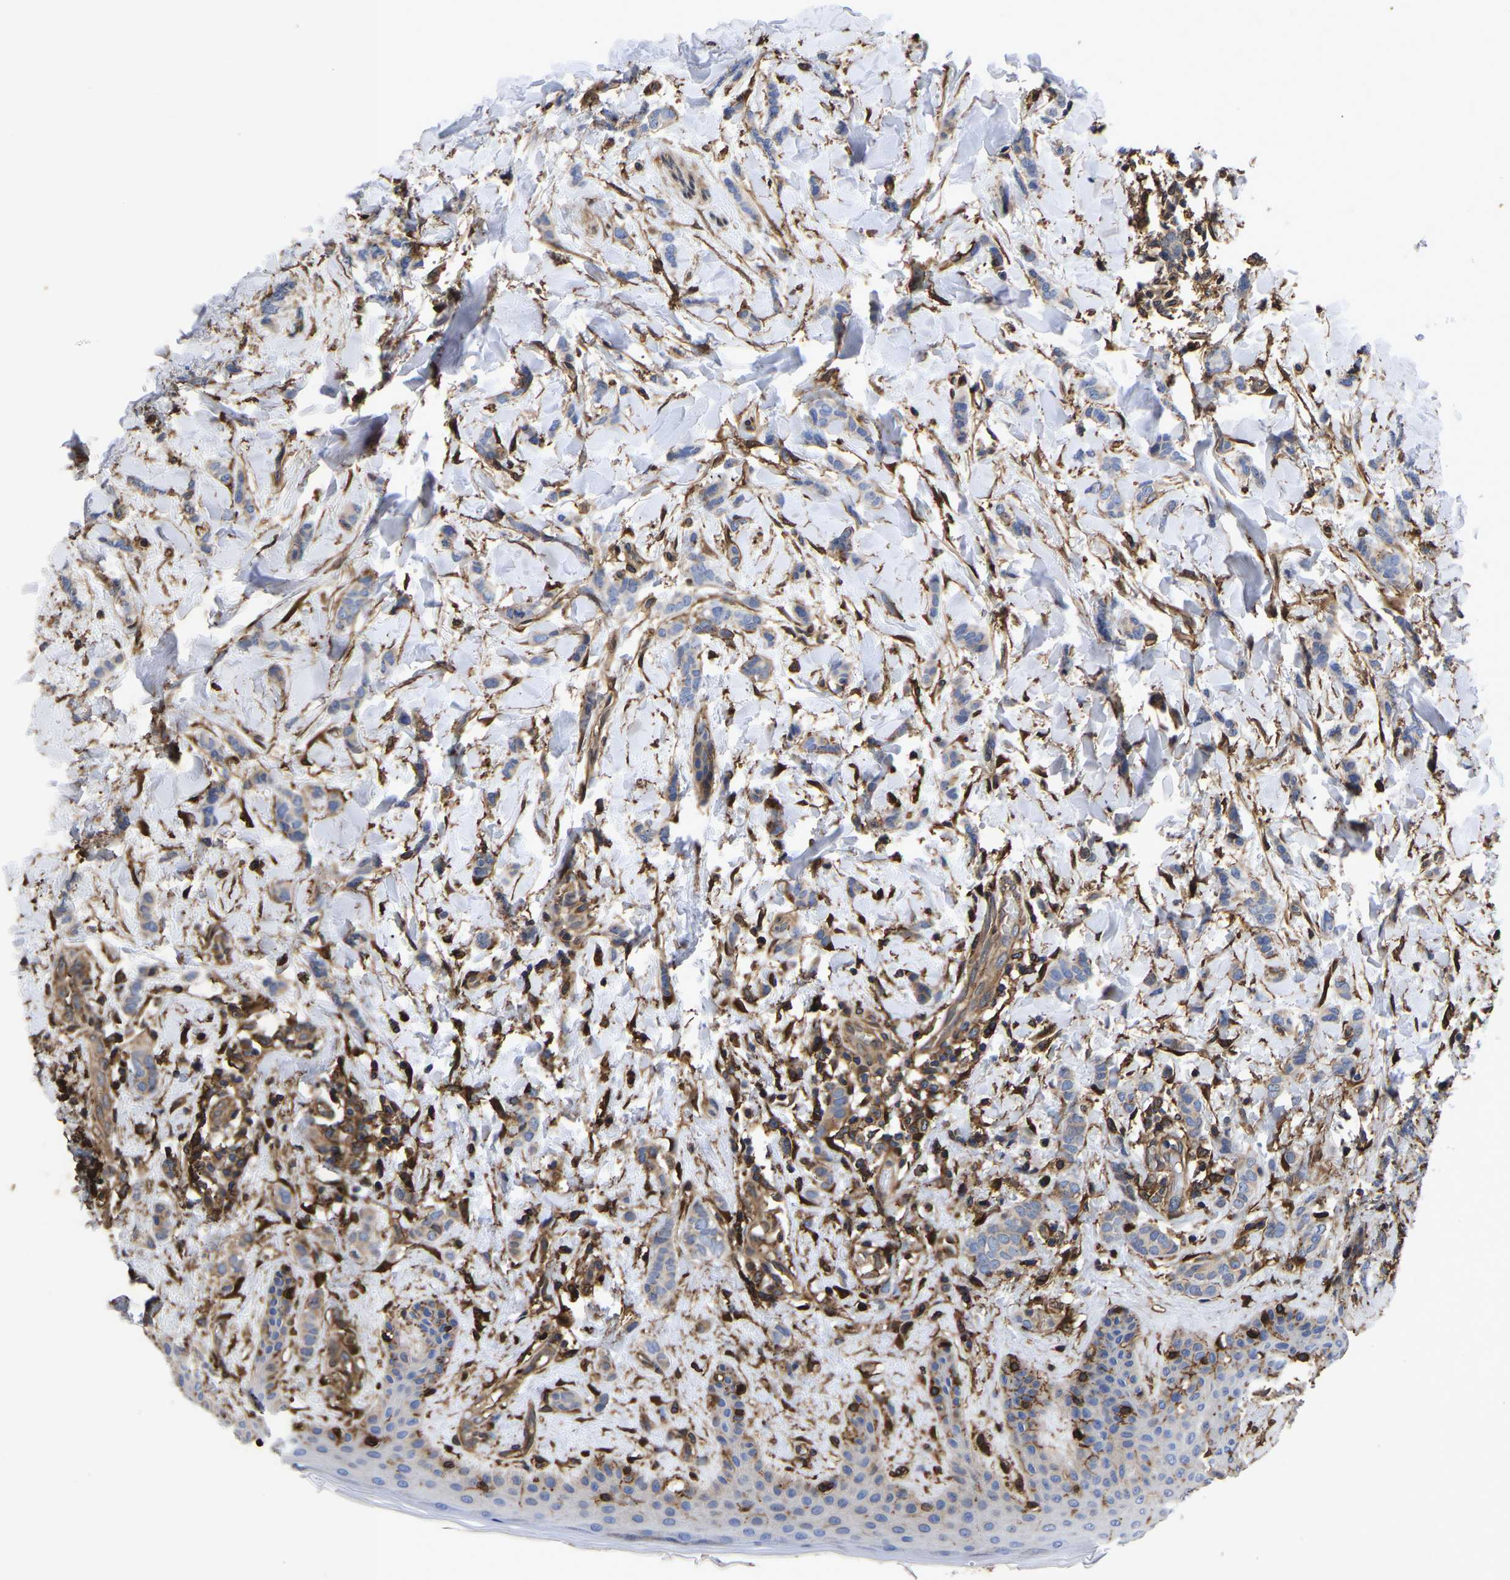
{"staining": {"intensity": "weak", "quantity": "<25%", "location": "cytoplasmic/membranous"}, "tissue": "breast cancer", "cell_type": "Tumor cells", "image_type": "cancer", "snomed": [{"axis": "morphology", "description": "Lobular carcinoma"}, {"axis": "topography", "description": "Skin"}, {"axis": "topography", "description": "Breast"}], "caption": "A high-resolution micrograph shows immunohistochemistry staining of breast cancer (lobular carcinoma), which exhibits no significant staining in tumor cells.", "gene": "LIF", "patient": {"sex": "female", "age": 46}}